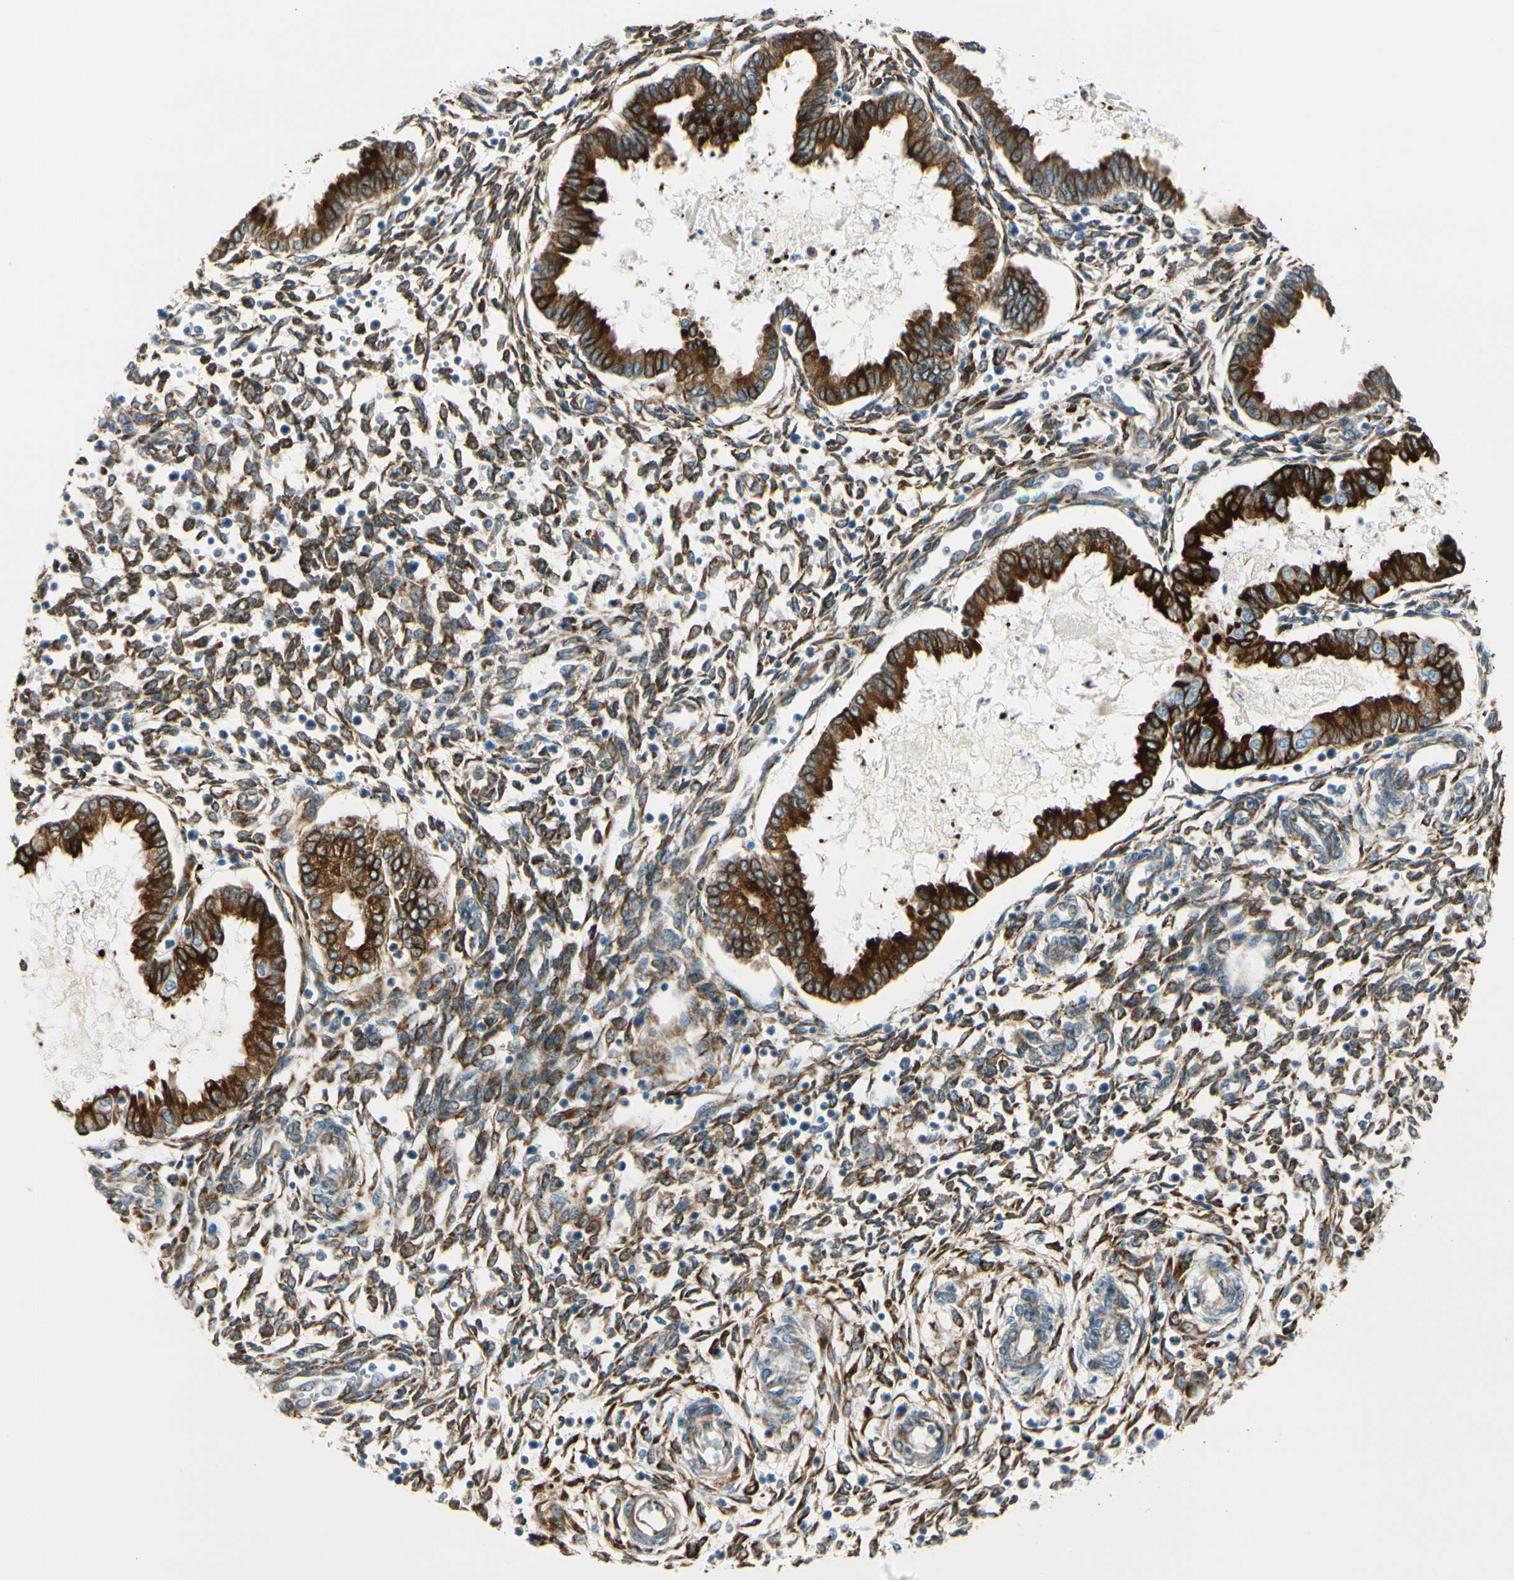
{"staining": {"intensity": "moderate", "quantity": ">75%", "location": "cytoplasmic/membranous"}, "tissue": "endometrium", "cell_type": "Cells in endometrial stroma", "image_type": "normal", "snomed": [{"axis": "morphology", "description": "Normal tissue, NOS"}, {"axis": "morphology", "description": "Atrophy, NOS"}, {"axis": "topography", "description": "Uterus"}, {"axis": "topography", "description": "Endometrium"}], "caption": "The image demonstrates a brown stain indicating the presence of a protein in the cytoplasmic/membranous of cells in endometrial stroma in endometrium. The protein of interest is stained brown, and the nuclei are stained in blue (DAB IHC with brightfield microscopy, high magnification).", "gene": "FKBP7", "patient": {"sex": "female", "age": 68}}